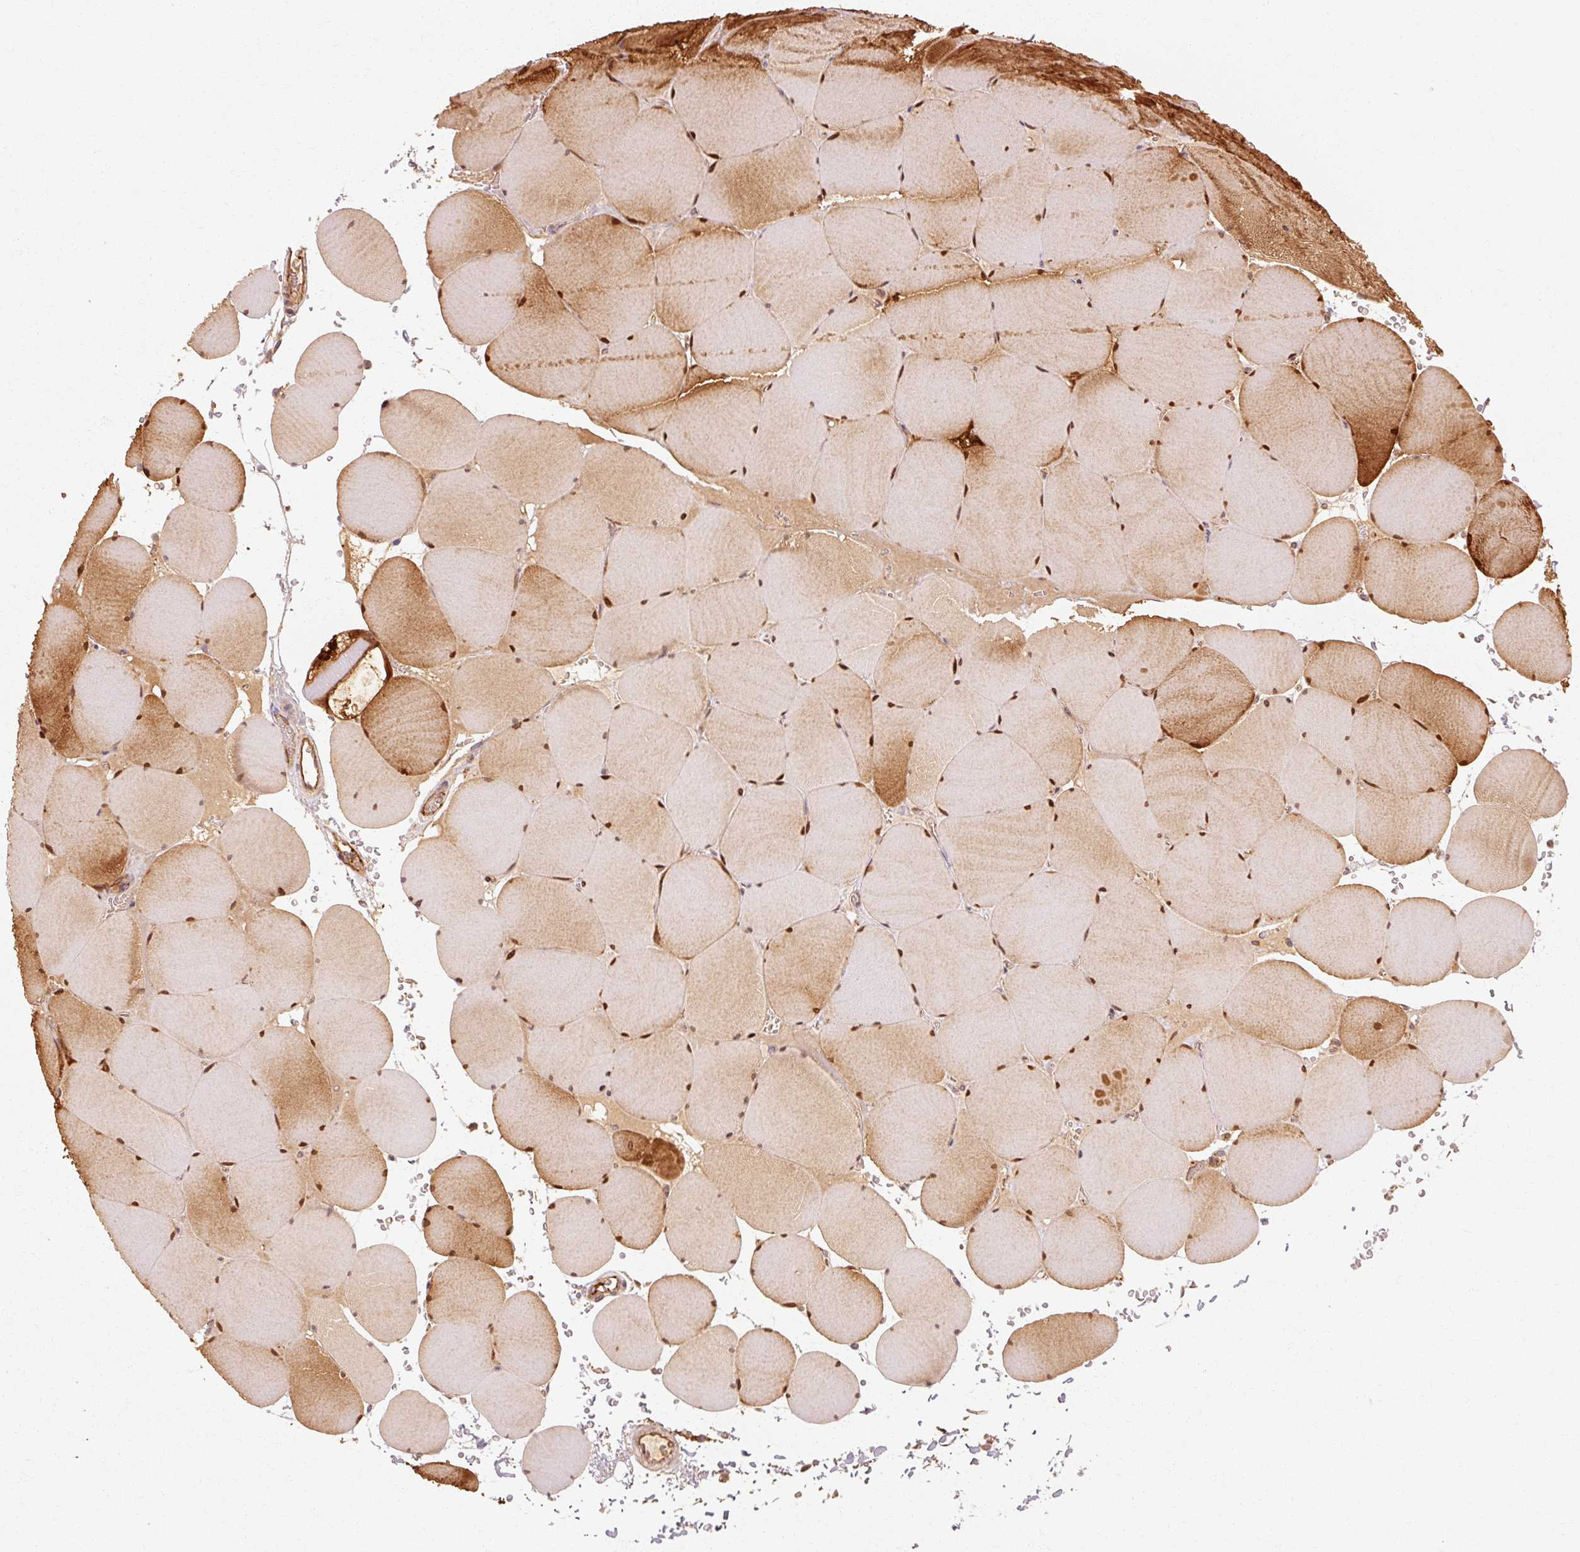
{"staining": {"intensity": "strong", "quantity": "25%-75%", "location": "cytoplasmic/membranous,nuclear"}, "tissue": "skeletal muscle", "cell_type": "Myocytes", "image_type": "normal", "snomed": [{"axis": "morphology", "description": "Normal tissue, NOS"}, {"axis": "topography", "description": "Skeletal muscle"}, {"axis": "topography", "description": "Head-Neck"}], "caption": "A brown stain highlights strong cytoplasmic/membranous,nuclear positivity of a protein in myocytes of unremarkable skeletal muscle. (DAB (3,3'-diaminobenzidine) IHC, brown staining for protein, blue staining for nuclei).", "gene": "CTNNA1", "patient": {"sex": "male", "age": 66}}